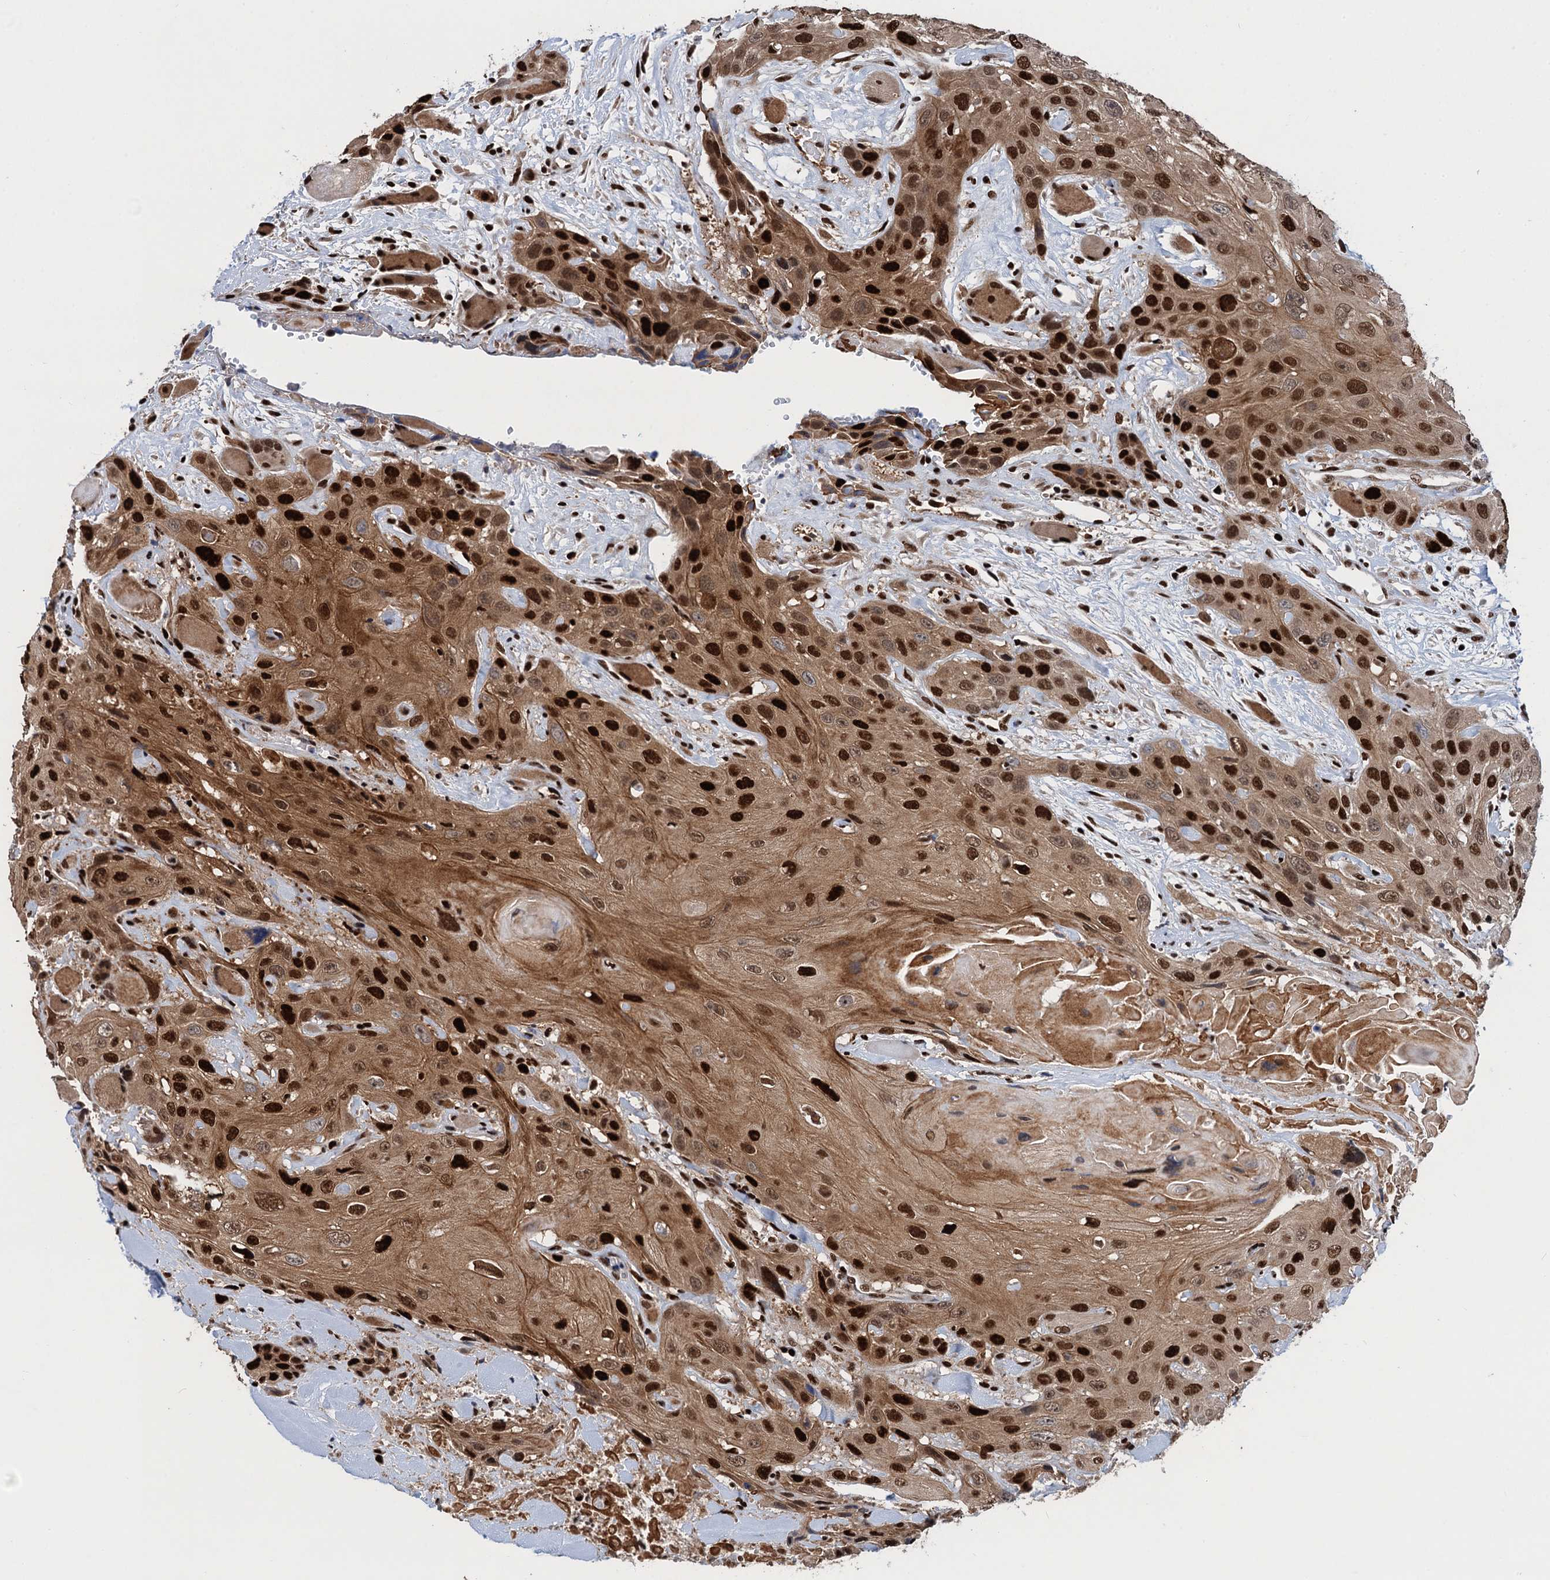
{"staining": {"intensity": "strong", "quantity": ">75%", "location": "cytoplasmic/membranous,nuclear"}, "tissue": "head and neck cancer", "cell_type": "Tumor cells", "image_type": "cancer", "snomed": [{"axis": "morphology", "description": "Squamous cell carcinoma, NOS"}, {"axis": "topography", "description": "Head-Neck"}], "caption": "Immunohistochemical staining of human squamous cell carcinoma (head and neck) displays high levels of strong cytoplasmic/membranous and nuclear protein positivity in approximately >75% of tumor cells. The staining was performed using DAB to visualize the protein expression in brown, while the nuclei were stained in blue with hematoxylin (Magnification: 20x).", "gene": "PPP4R1", "patient": {"sex": "male", "age": 81}}